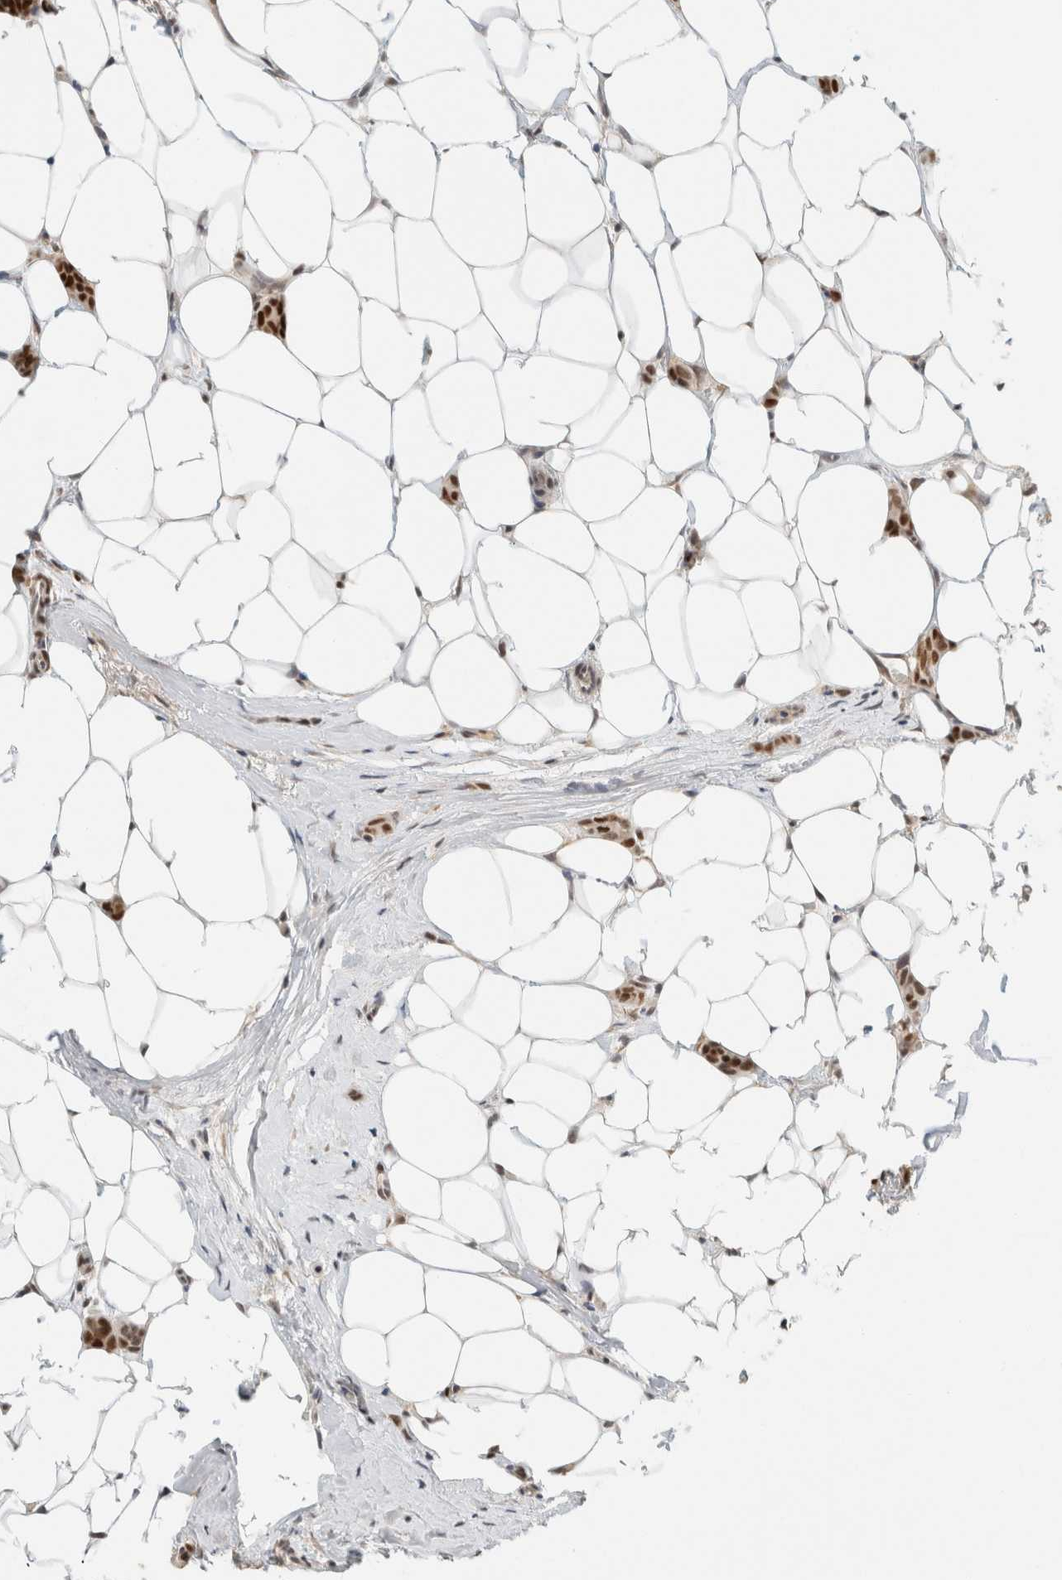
{"staining": {"intensity": "strong", "quantity": ">75%", "location": "nuclear"}, "tissue": "breast cancer", "cell_type": "Tumor cells", "image_type": "cancer", "snomed": [{"axis": "morphology", "description": "Lobular carcinoma"}, {"axis": "topography", "description": "Skin"}, {"axis": "topography", "description": "Breast"}], "caption": "Brown immunohistochemical staining in human lobular carcinoma (breast) exhibits strong nuclear staining in about >75% of tumor cells. (Brightfield microscopy of DAB IHC at high magnification).", "gene": "ZNF768", "patient": {"sex": "female", "age": 46}}